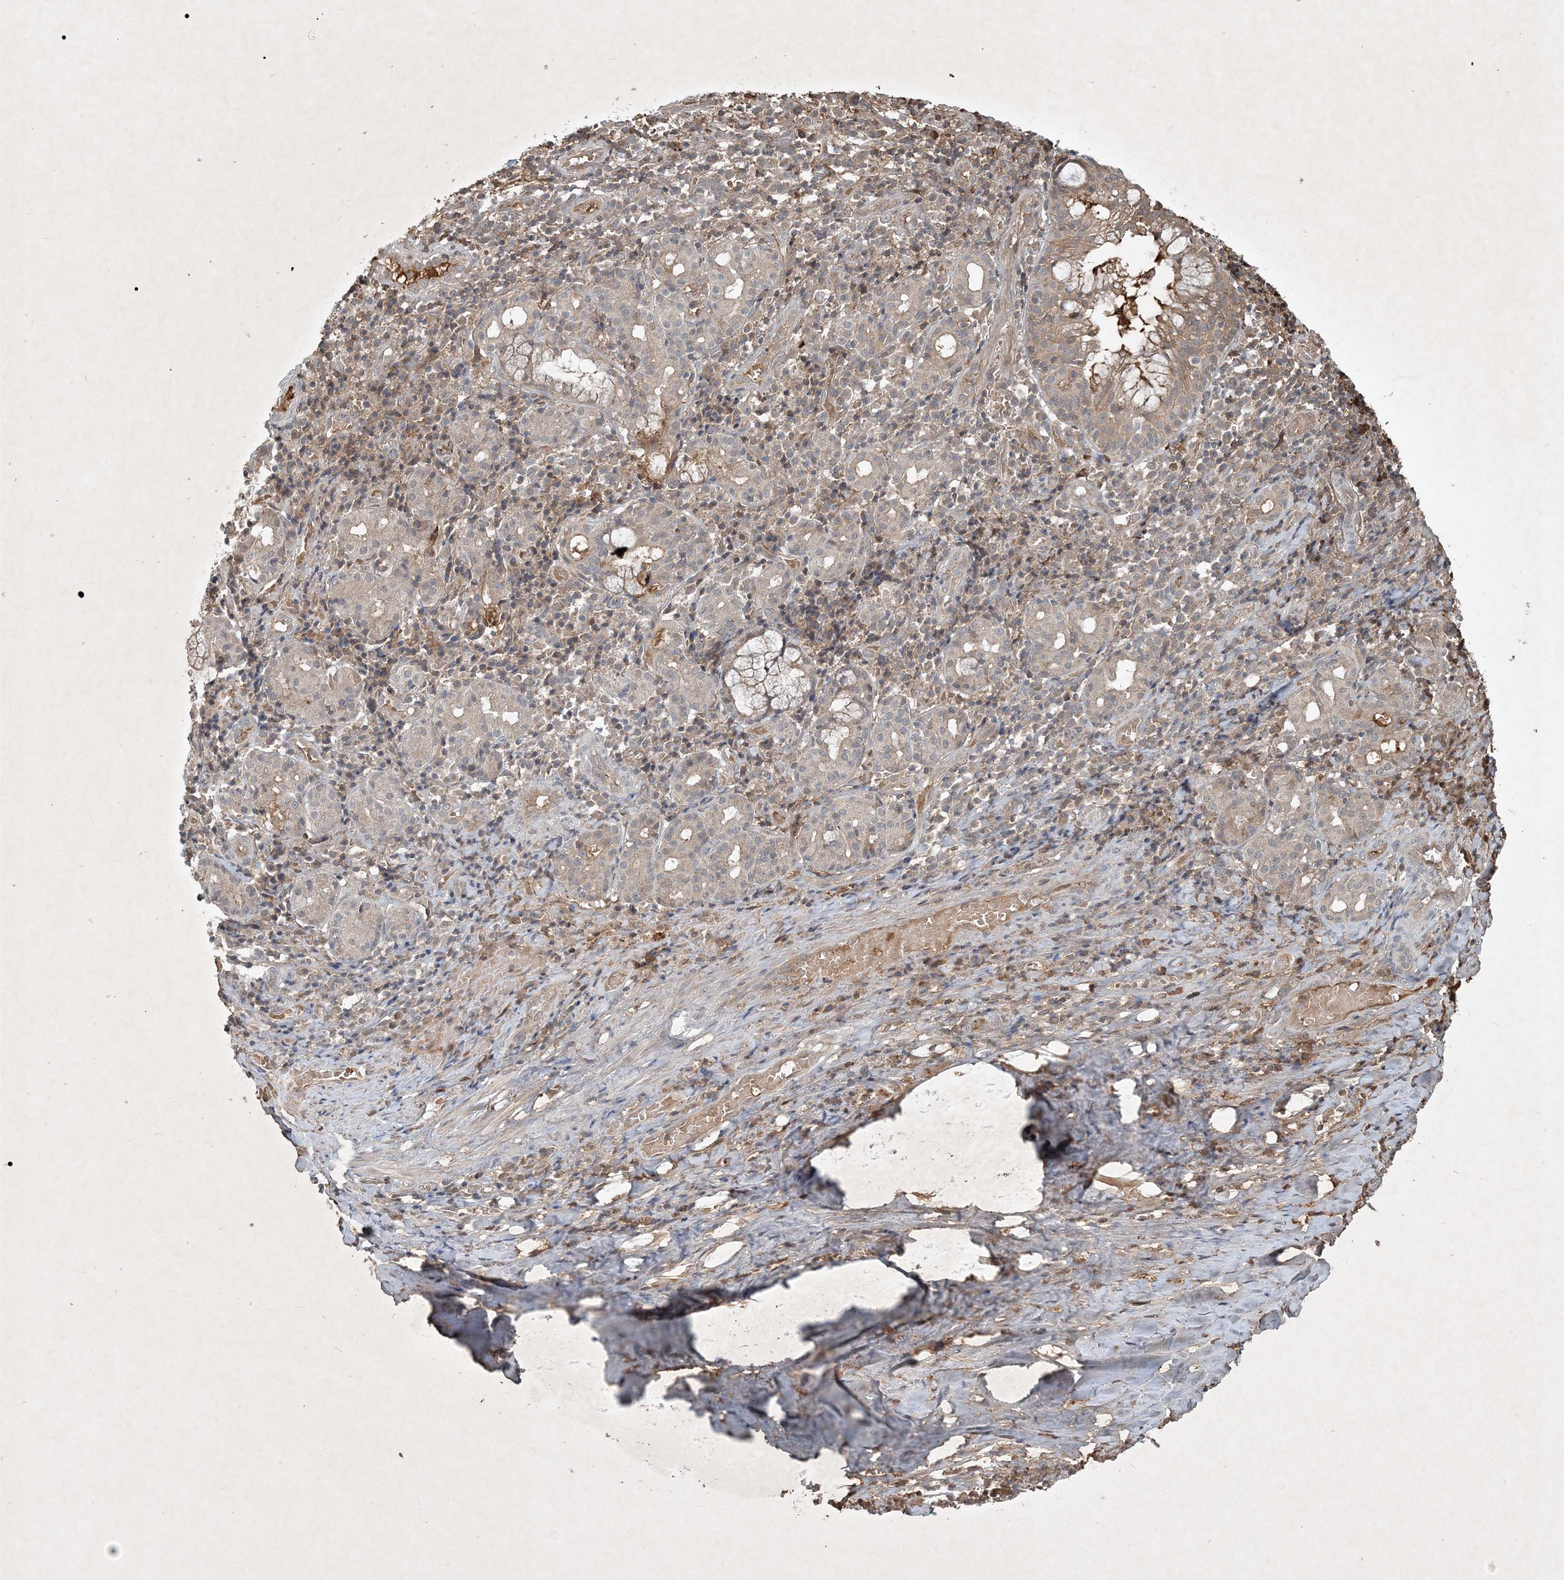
{"staining": {"intensity": "moderate", "quantity": ">75%", "location": "cytoplasmic/membranous"}, "tissue": "adipose tissue", "cell_type": "Adipocytes", "image_type": "normal", "snomed": [{"axis": "morphology", "description": "Normal tissue, NOS"}, {"axis": "morphology", "description": "Basal cell carcinoma"}, {"axis": "topography", "description": "Cartilage tissue"}, {"axis": "topography", "description": "Nasopharynx"}, {"axis": "topography", "description": "Oral tissue"}], "caption": "Immunohistochemical staining of unremarkable human adipose tissue exhibits moderate cytoplasmic/membranous protein staining in approximately >75% of adipocytes. (DAB (3,3'-diaminobenzidine) = brown stain, brightfield microscopy at high magnification).", "gene": "TNFAIP6", "patient": {"sex": "female", "age": 77}}